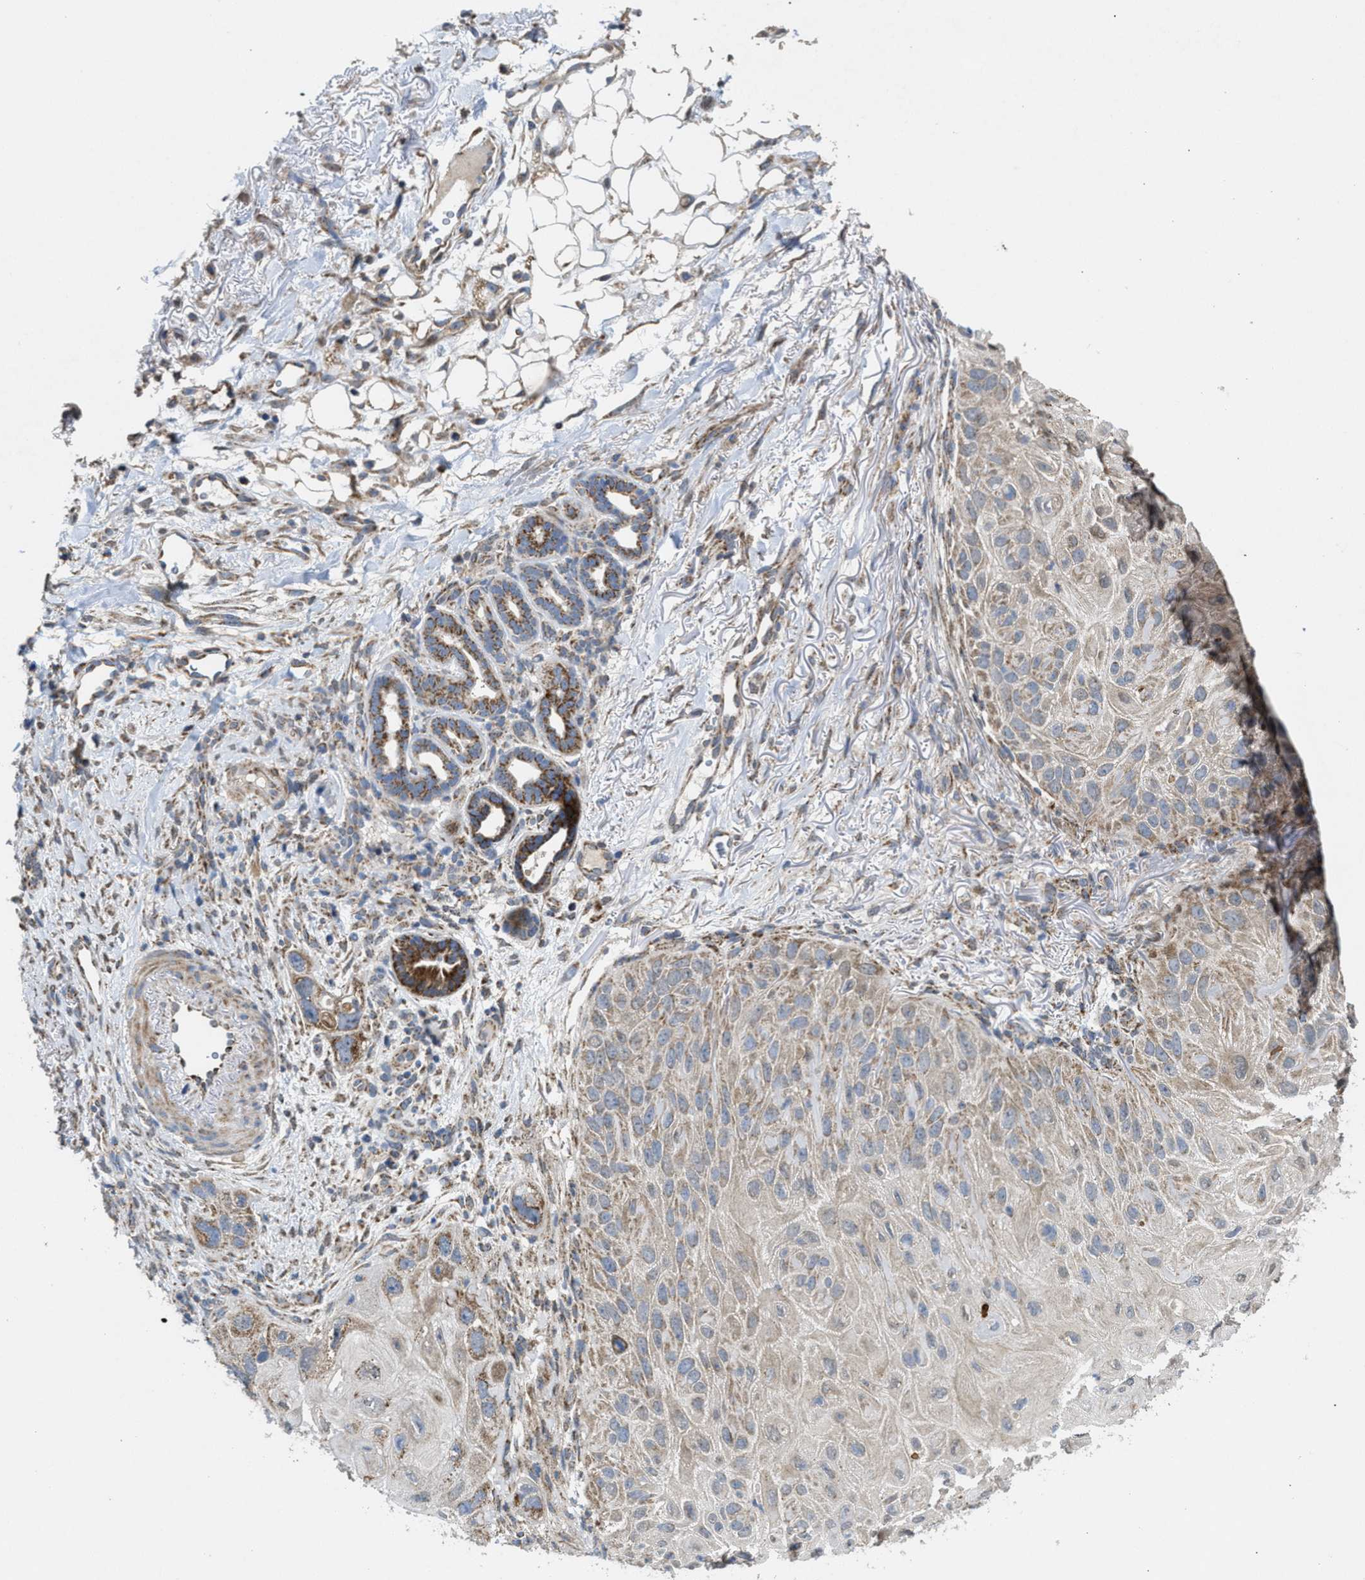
{"staining": {"intensity": "weak", "quantity": "<25%", "location": "cytoplasmic/membranous"}, "tissue": "skin cancer", "cell_type": "Tumor cells", "image_type": "cancer", "snomed": [{"axis": "morphology", "description": "Squamous cell carcinoma, NOS"}, {"axis": "topography", "description": "Skin"}], "caption": "DAB immunohistochemical staining of skin cancer (squamous cell carcinoma) exhibits no significant staining in tumor cells. (Brightfield microscopy of DAB (3,3'-diaminobenzidine) immunohistochemistry at high magnification).", "gene": "TACO1", "patient": {"sex": "female", "age": 77}}